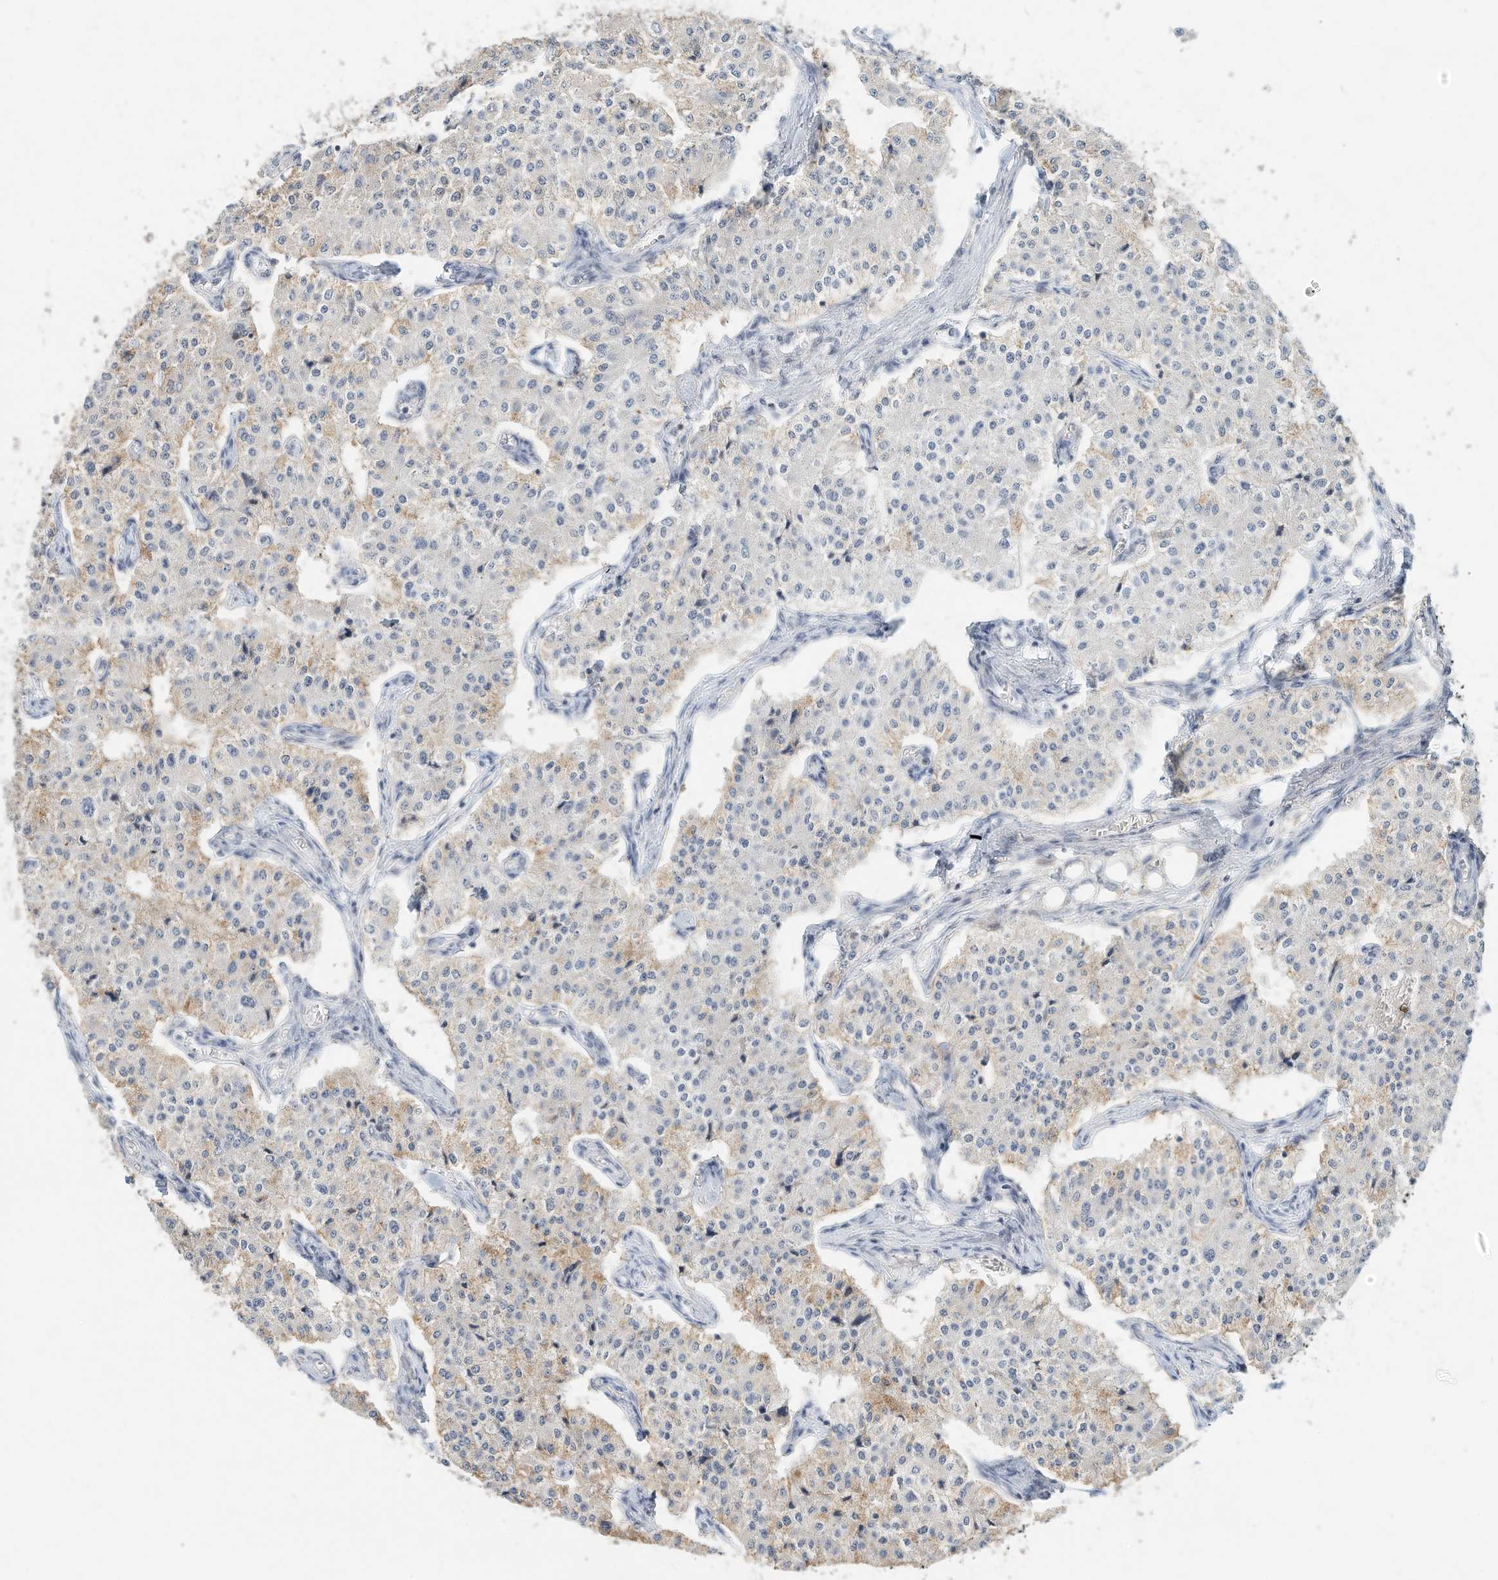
{"staining": {"intensity": "negative", "quantity": "none", "location": "none"}, "tissue": "carcinoid", "cell_type": "Tumor cells", "image_type": "cancer", "snomed": [{"axis": "morphology", "description": "Carcinoid, malignant, NOS"}, {"axis": "topography", "description": "Colon"}], "caption": "Human malignant carcinoid stained for a protein using IHC displays no staining in tumor cells.", "gene": "OGT", "patient": {"sex": "female", "age": 52}}